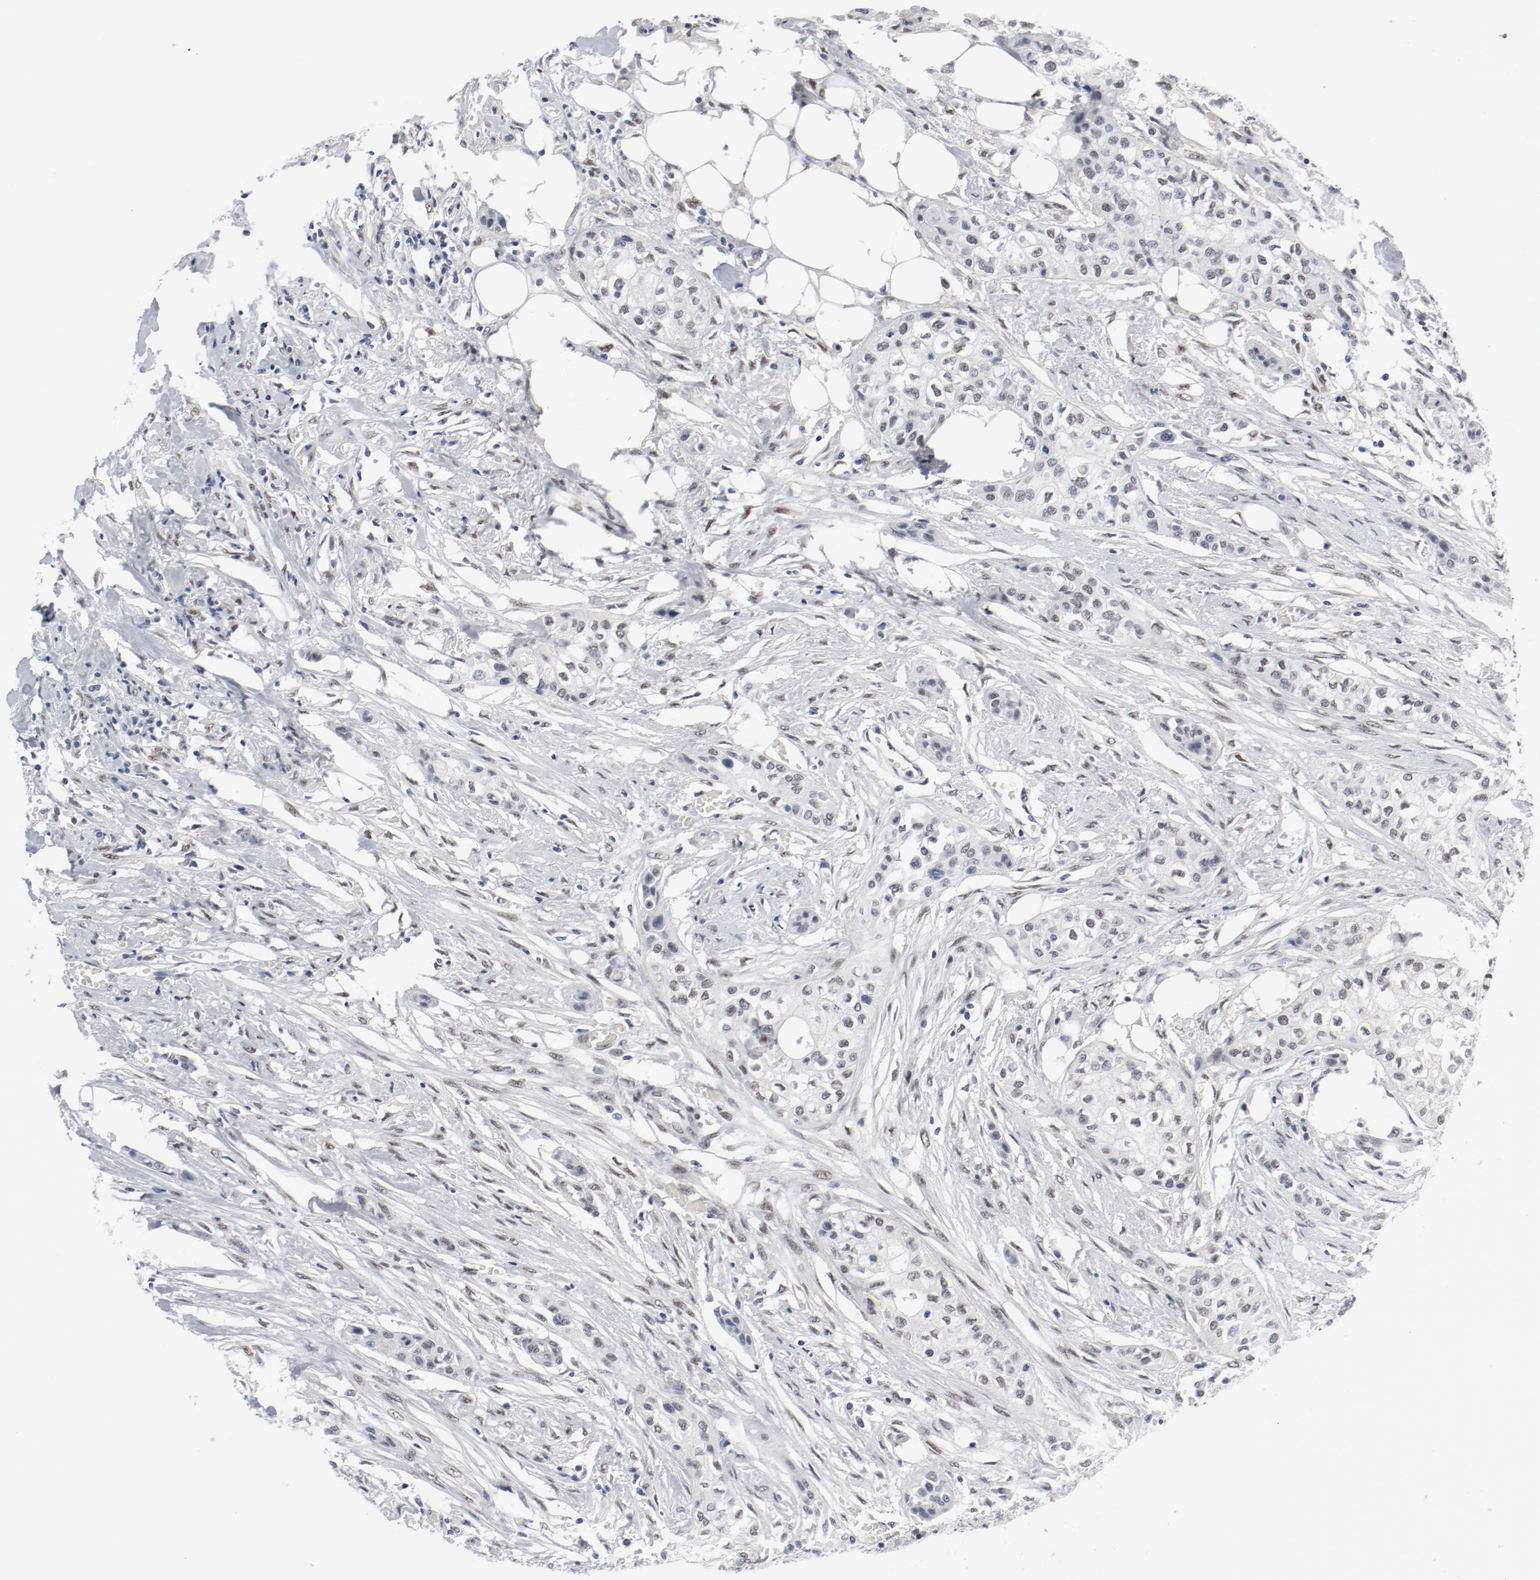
{"staining": {"intensity": "moderate", "quantity": ">75%", "location": "nuclear"}, "tissue": "urothelial cancer", "cell_type": "Tumor cells", "image_type": "cancer", "snomed": [{"axis": "morphology", "description": "Urothelial carcinoma, High grade"}, {"axis": "topography", "description": "Urinary bladder"}], "caption": "Brown immunohistochemical staining in urothelial carcinoma (high-grade) shows moderate nuclear positivity in about >75% of tumor cells. The protein is stained brown, and the nuclei are stained in blue (DAB (3,3'-diaminobenzidine) IHC with brightfield microscopy, high magnification).", "gene": "ARNT", "patient": {"sex": "male", "age": 74}}